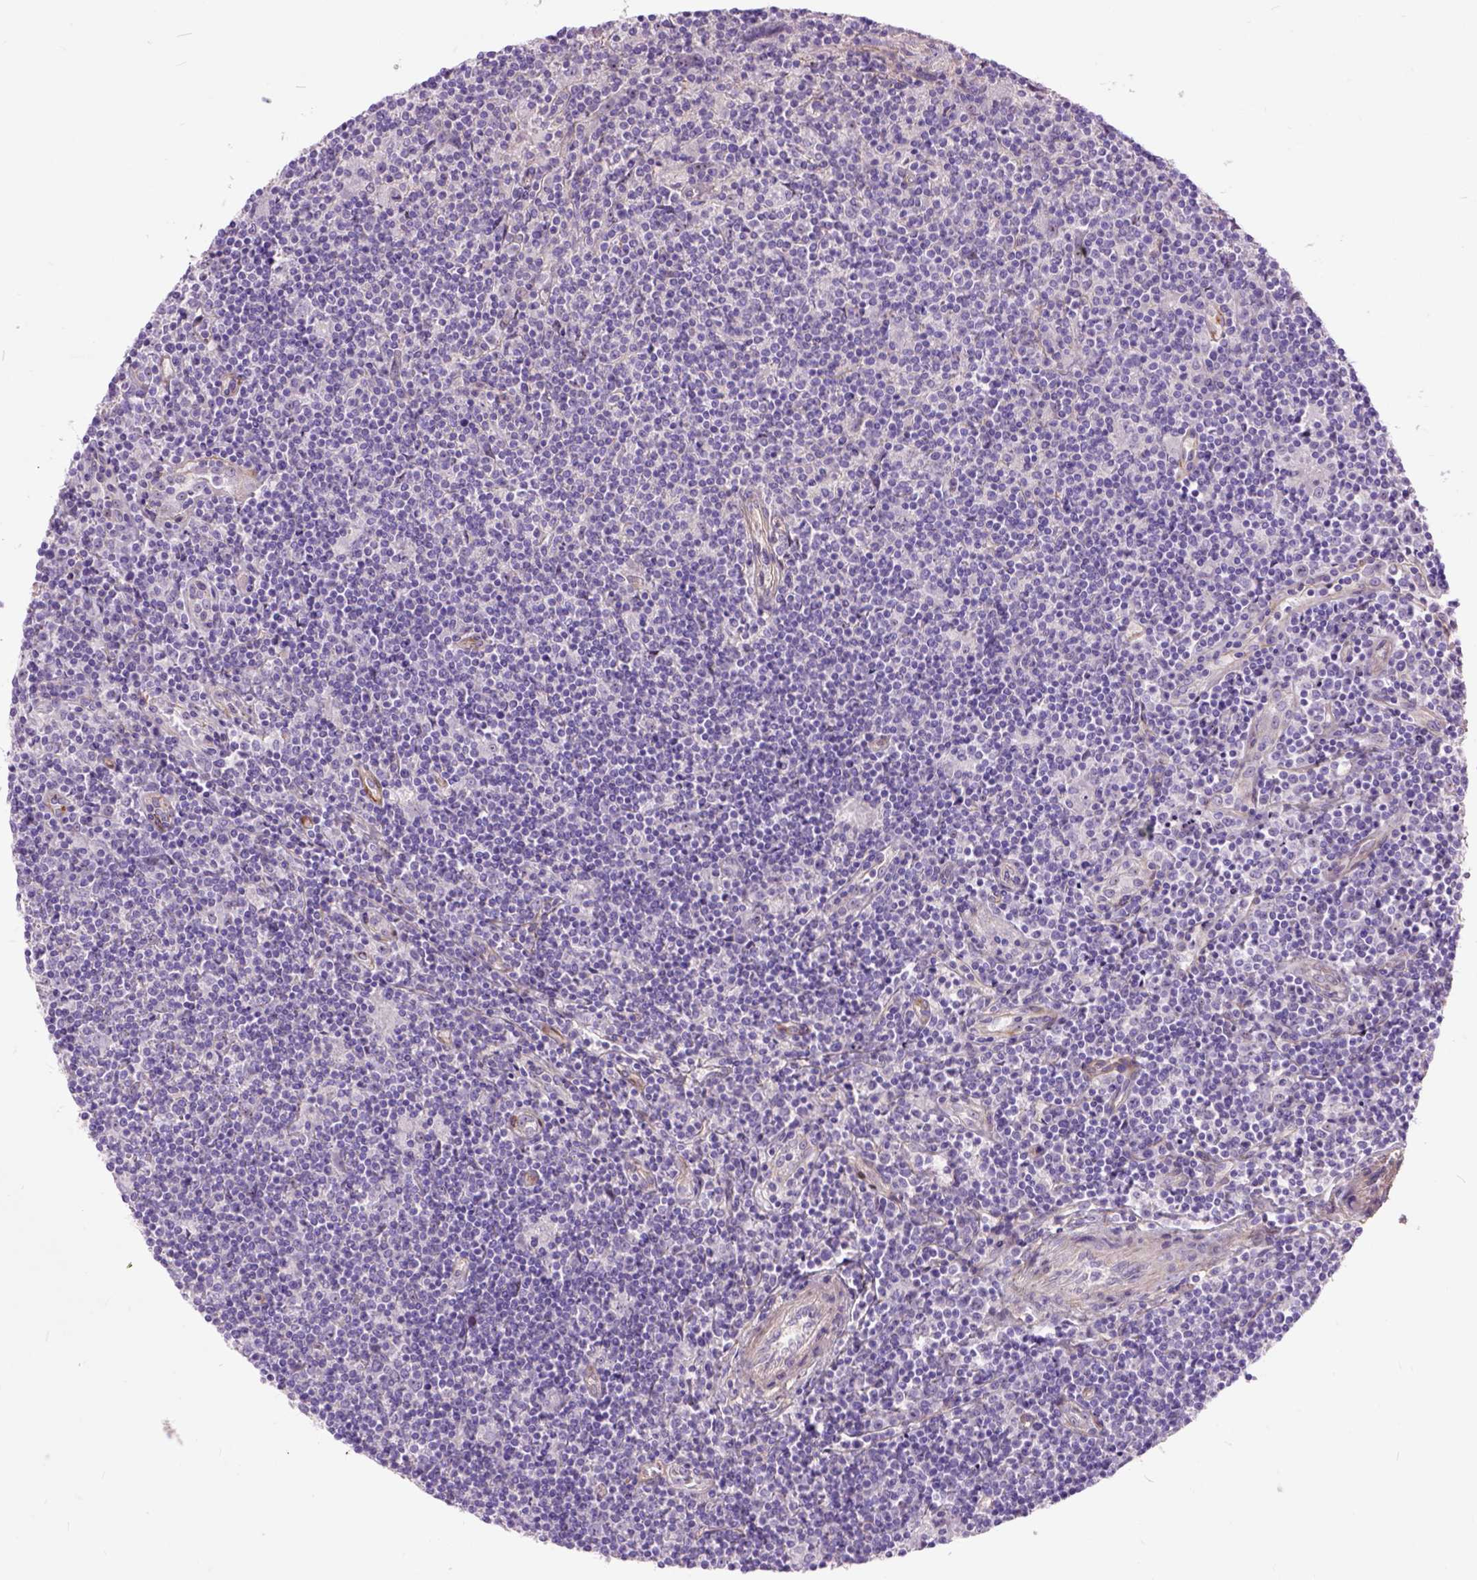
{"staining": {"intensity": "negative", "quantity": "none", "location": "none"}, "tissue": "lymphoma", "cell_type": "Tumor cells", "image_type": "cancer", "snomed": [{"axis": "morphology", "description": "Hodgkin's disease, NOS"}, {"axis": "topography", "description": "Lymph node"}], "caption": "High power microscopy micrograph of an immunohistochemistry image of Hodgkin's disease, revealing no significant positivity in tumor cells. The staining is performed using DAB (3,3'-diaminobenzidine) brown chromogen with nuclei counter-stained in using hematoxylin.", "gene": "MAPT", "patient": {"sex": "male", "age": 40}}